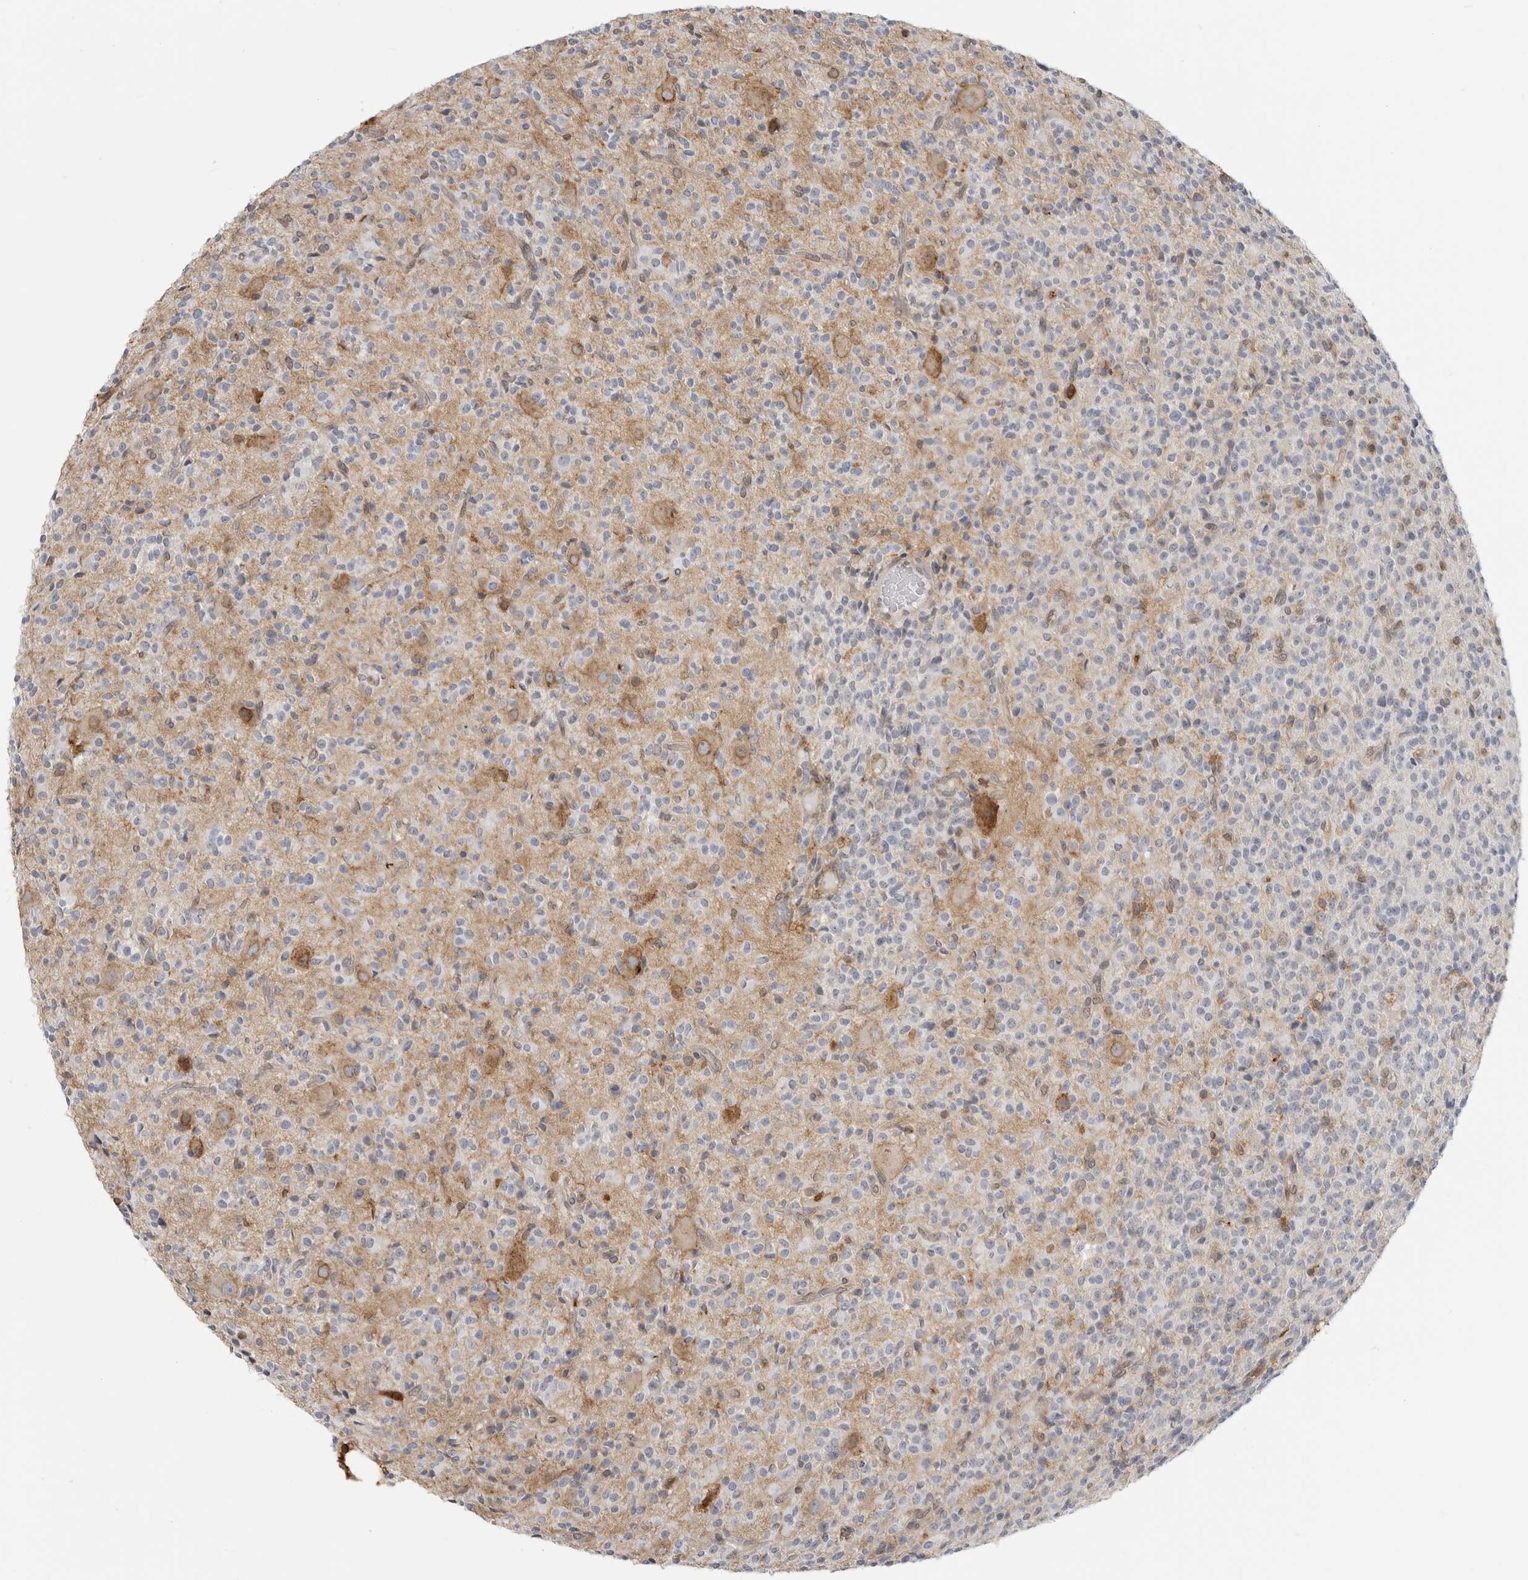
{"staining": {"intensity": "negative", "quantity": "none", "location": "none"}, "tissue": "glioma", "cell_type": "Tumor cells", "image_type": "cancer", "snomed": [{"axis": "morphology", "description": "Glioma, malignant, High grade"}, {"axis": "topography", "description": "Brain"}], "caption": "Immunohistochemistry (IHC) histopathology image of neoplastic tissue: glioma stained with DAB demonstrates no significant protein staining in tumor cells.", "gene": "ANXA11", "patient": {"sex": "male", "age": 34}}